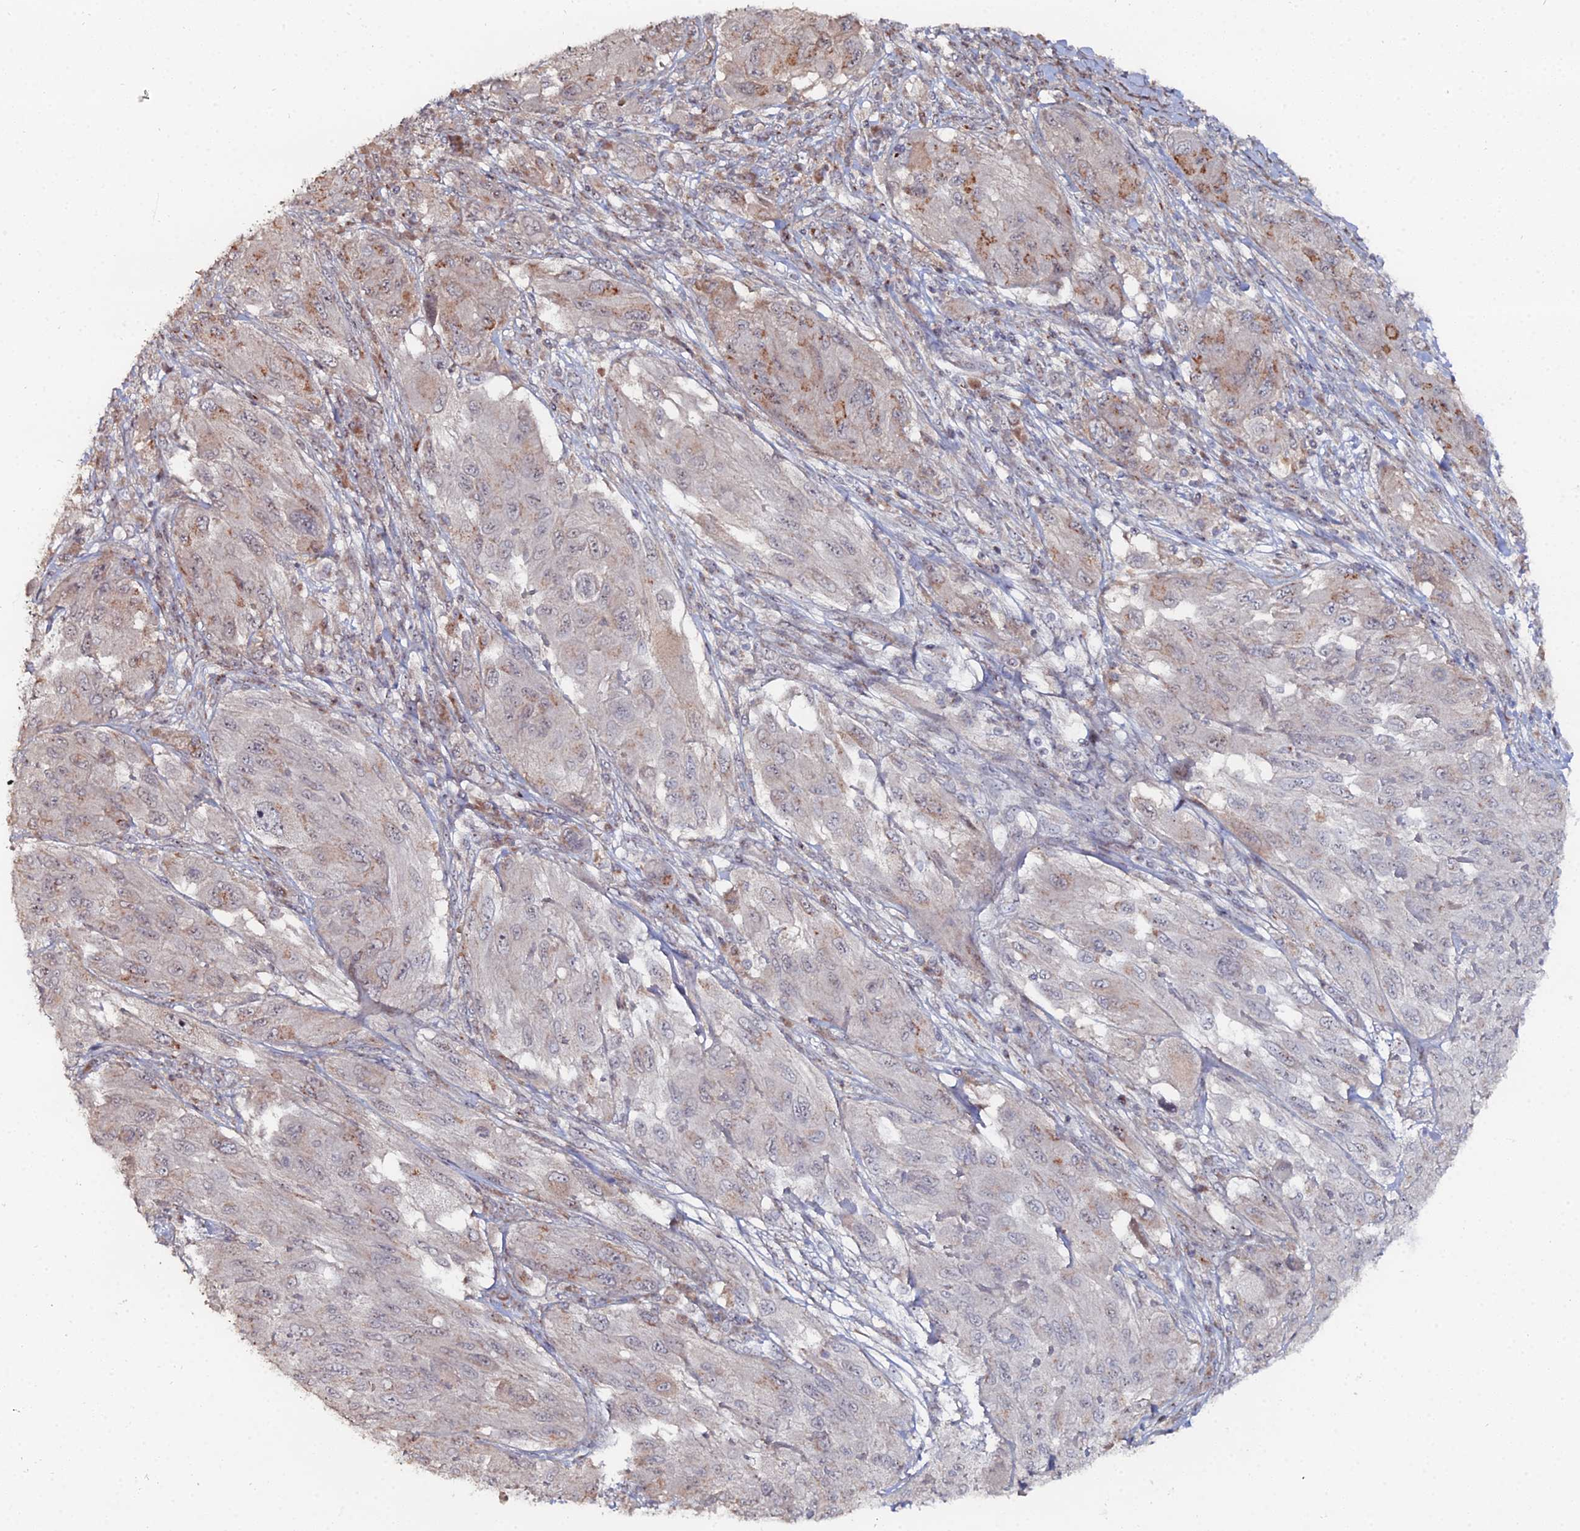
{"staining": {"intensity": "weak", "quantity": "<25%", "location": "cytoplasmic/membranous"}, "tissue": "melanoma", "cell_type": "Tumor cells", "image_type": "cancer", "snomed": [{"axis": "morphology", "description": "Malignant melanoma, NOS"}, {"axis": "topography", "description": "Skin"}], "caption": "Malignant melanoma was stained to show a protein in brown. There is no significant positivity in tumor cells.", "gene": "SGMS1", "patient": {"sex": "female", "age": 91}}